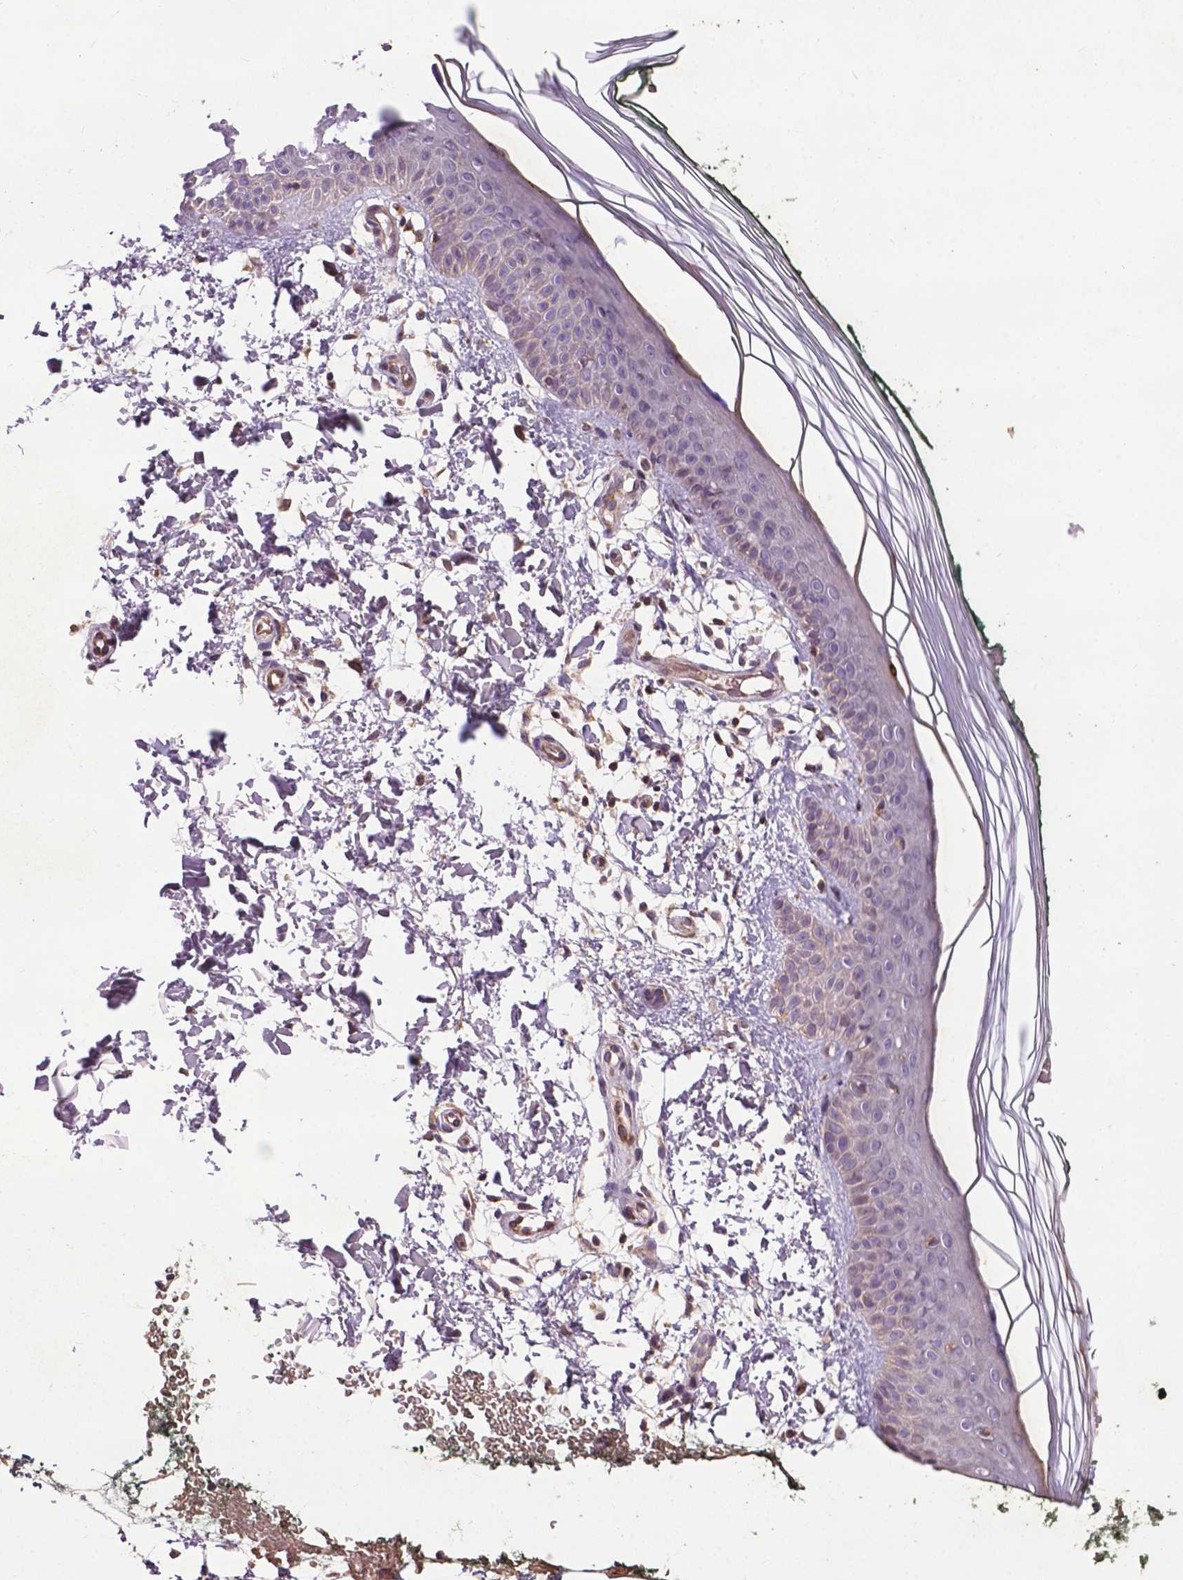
{"staining": {"intensity": "moderate", "quantity": "<25%", "location": "nuclear"}, "tissue": "skin", "cell_type": "Fibroblasts", "image_type": "normal", "snomed": [{"axis": "morphology", "description": "Normal tissue, NOS"}, {"axis": "topography", "description": "Skin"}], "caption": "Immunohistochemistry (IHC) micrograph of normal skin: human skin stained using immunohistochemistry reveals low levels of moderate protein expression localized specifically in the nuclear of fibroblasts, appearing as a nuclear brown color.", "gene": "SPNS2", "patient": {"sex": "female", "age": 62}}